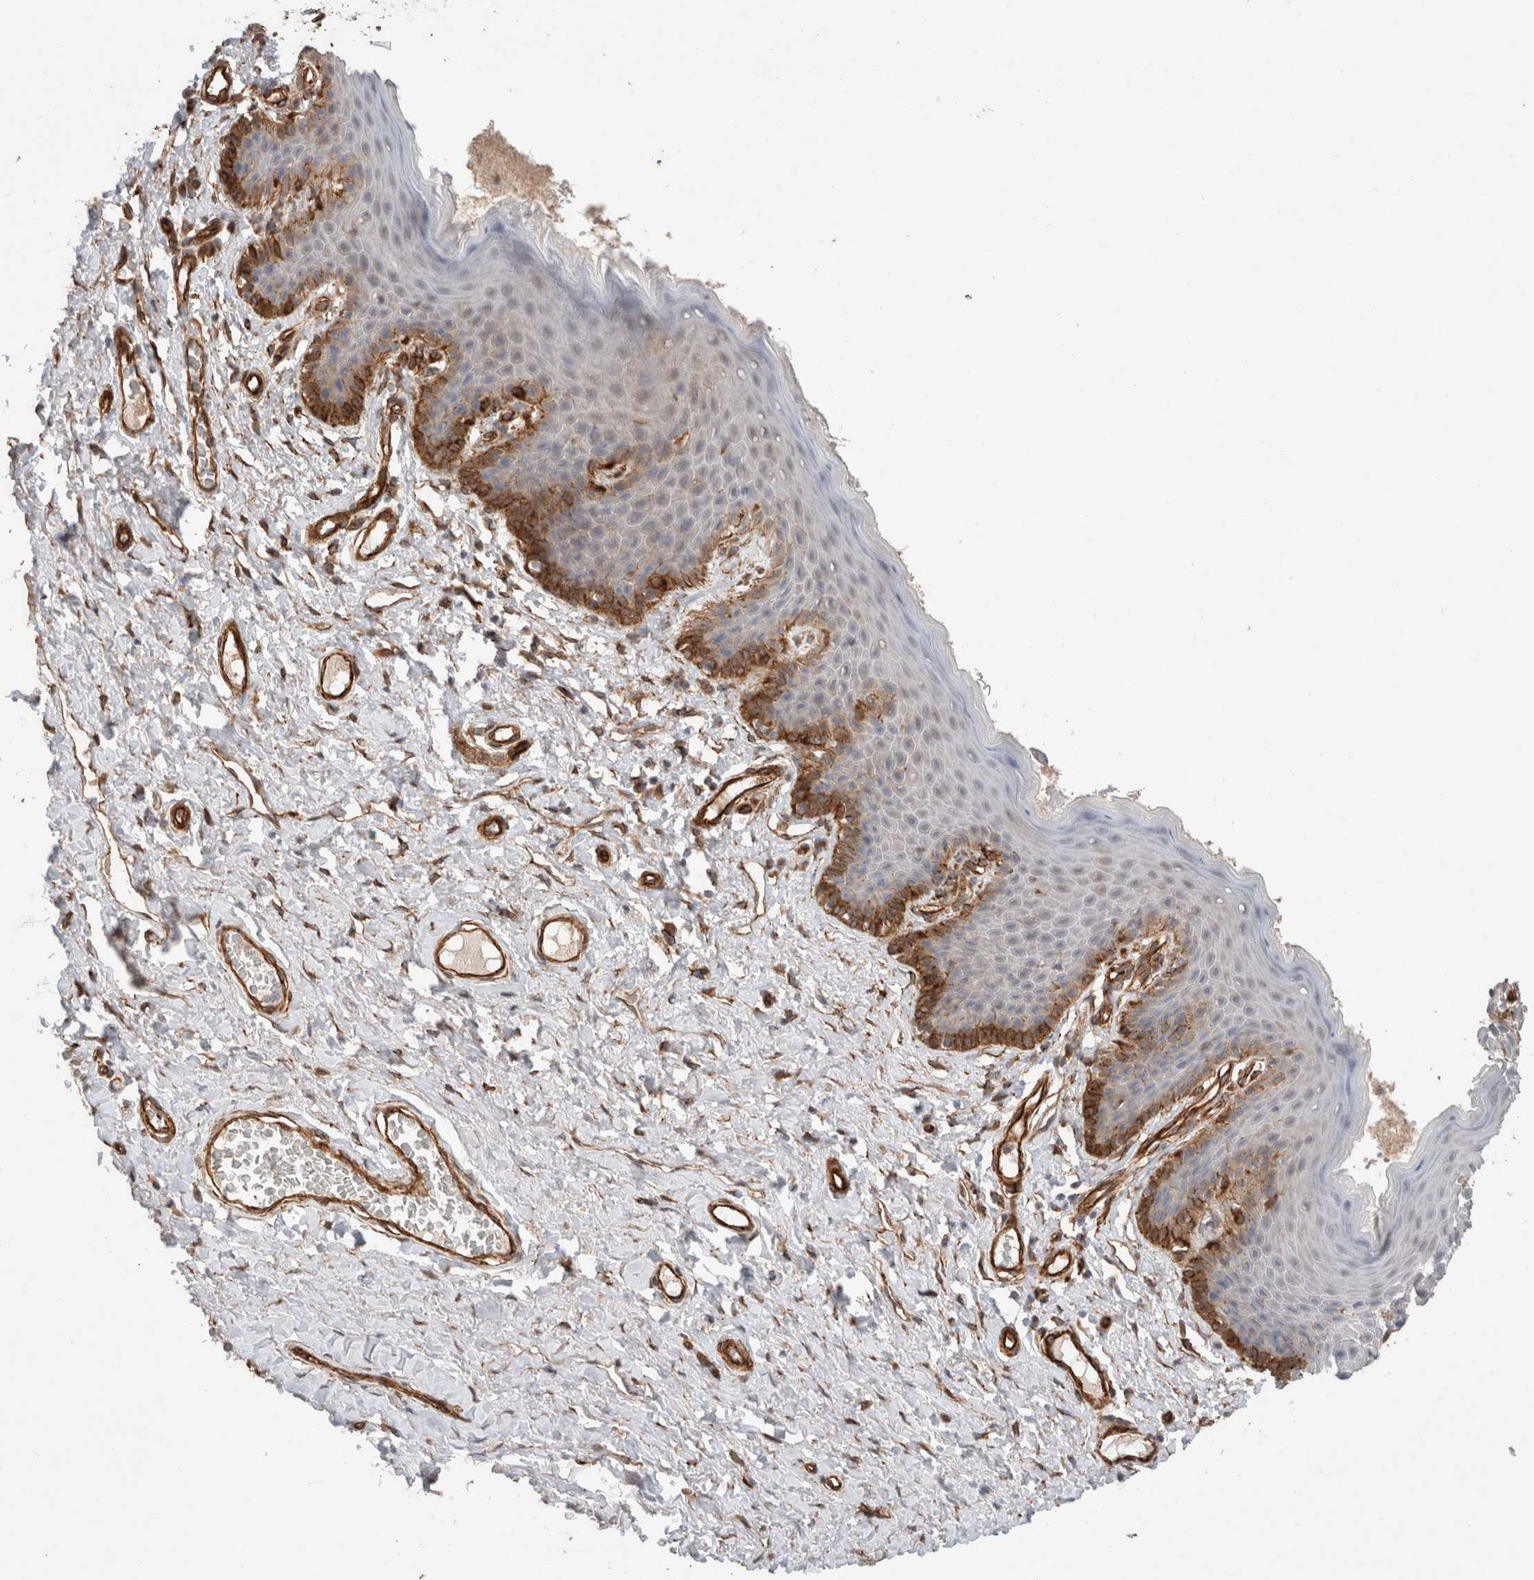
{"staining": {"intensity": "strong", "quantity": "<25%", "location": "cytoplasmic/membranous"}, "tissue": "skin", "cell_type": "Epidermal cells", "image_type": "normal", "snomed": [{"axis": "morphology", "description": "Normal tissue, NOS"}, {"axis": "topography", "description": "Vulva"}], "caption": "Strong cytoplasmic/membranous protein expression is identified in approximately <25% of epidermal cells in skin.", "gene": "RAB32", "patient": {"sex": "female", "age": 66}}